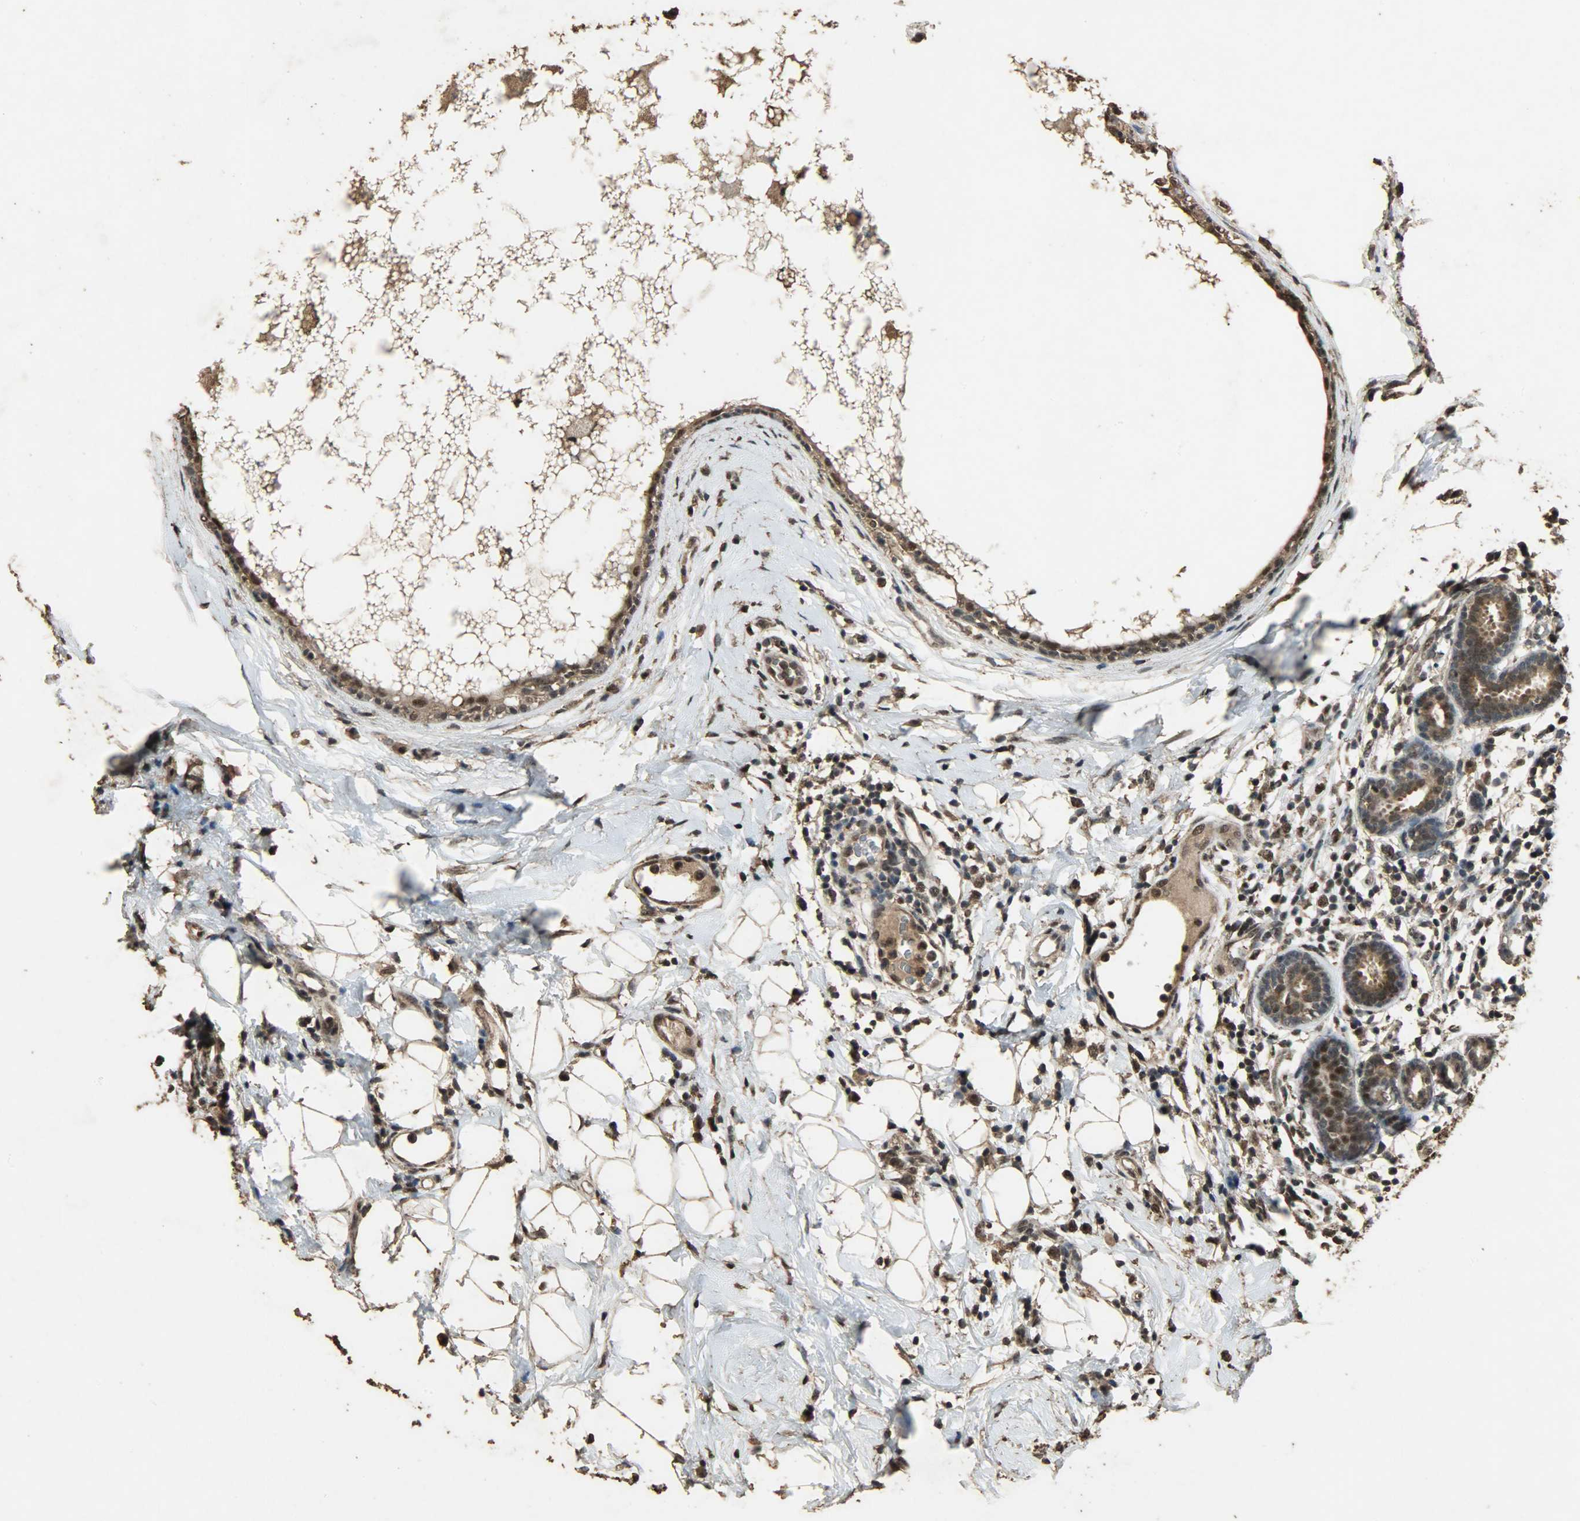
{"staining": {"intensity": "strong", "quantity": ">75%", "location": "cytoplasmic/membranous,nuclear"}, "tissue": "breast cancer", "cell_type": "Tumor cells", "image_type": "cancer", "snomed": [{"axis": "morphology", "description": "Duct carcinoma"}, {"axis": "topography", "description": "Breast"}], "caption": "This is an image of immunohistochemistry staining of breast cancer (invasive ductal carcinoma), which shows strong staining in the cytoplasmic/membranous and nuclear of tumor cells.", "gene": "CCNT2", "patient": {"sex": "female", "age": 40}}